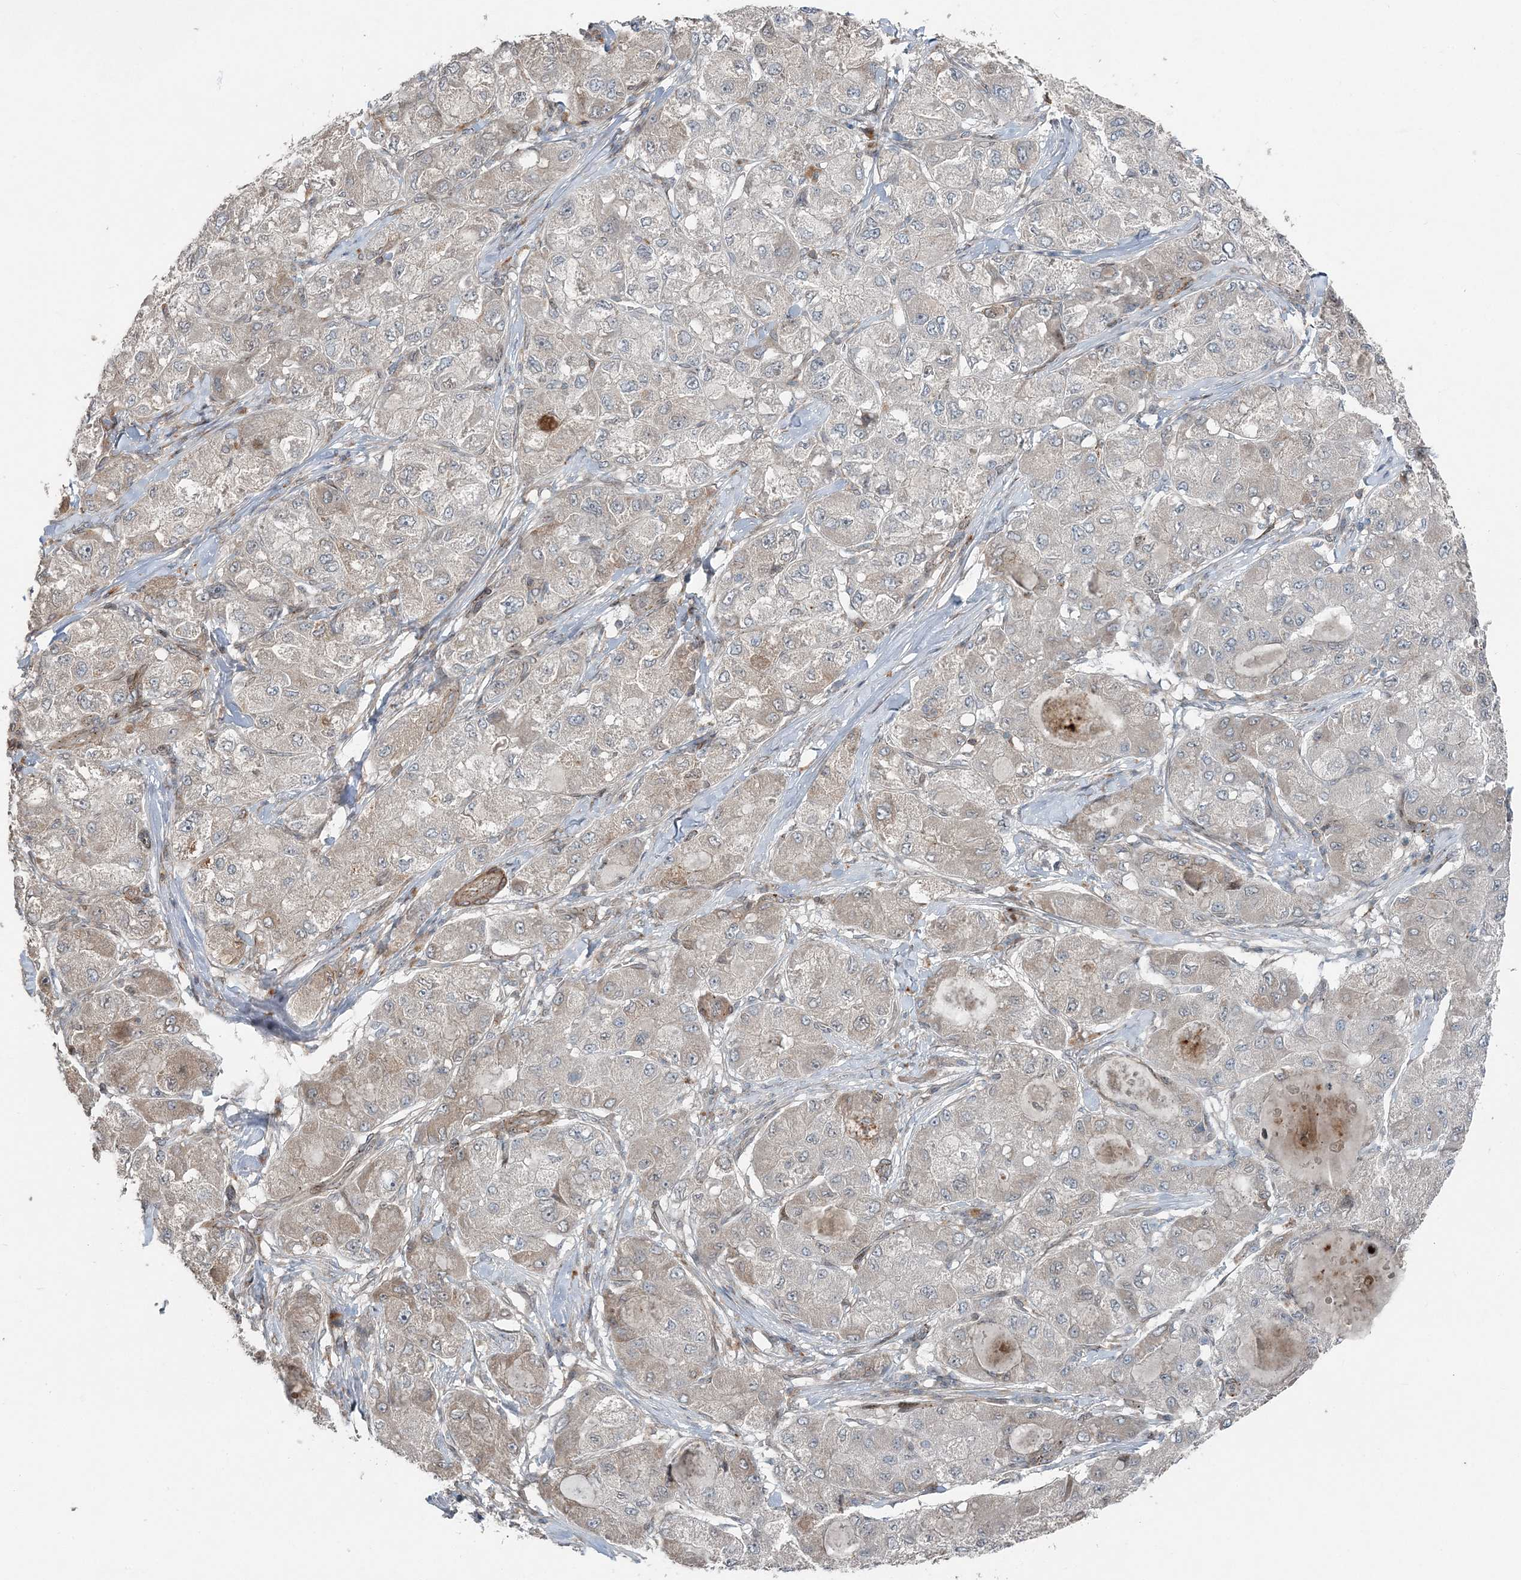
{"staining": {"intensity": "weak", "quantity": "<25%", "location": "cytoplasmic/membranous"}, "tissue": "liver cancer", "cell_type": "Tumor cells", "image_type": "cancer", "snomed": [{"axis": "morphology", "description": "Carcinoma, Hepatocellular, NOS"}, {"axis": "topography", "description": "Liver"}], "caption": "This is an IHC image of liver cancer (hepatocellular carcinoma). There is no expression in tumor cells.", "gene": "FBXL17", "patient": {"sex": "male", "age": 80}}